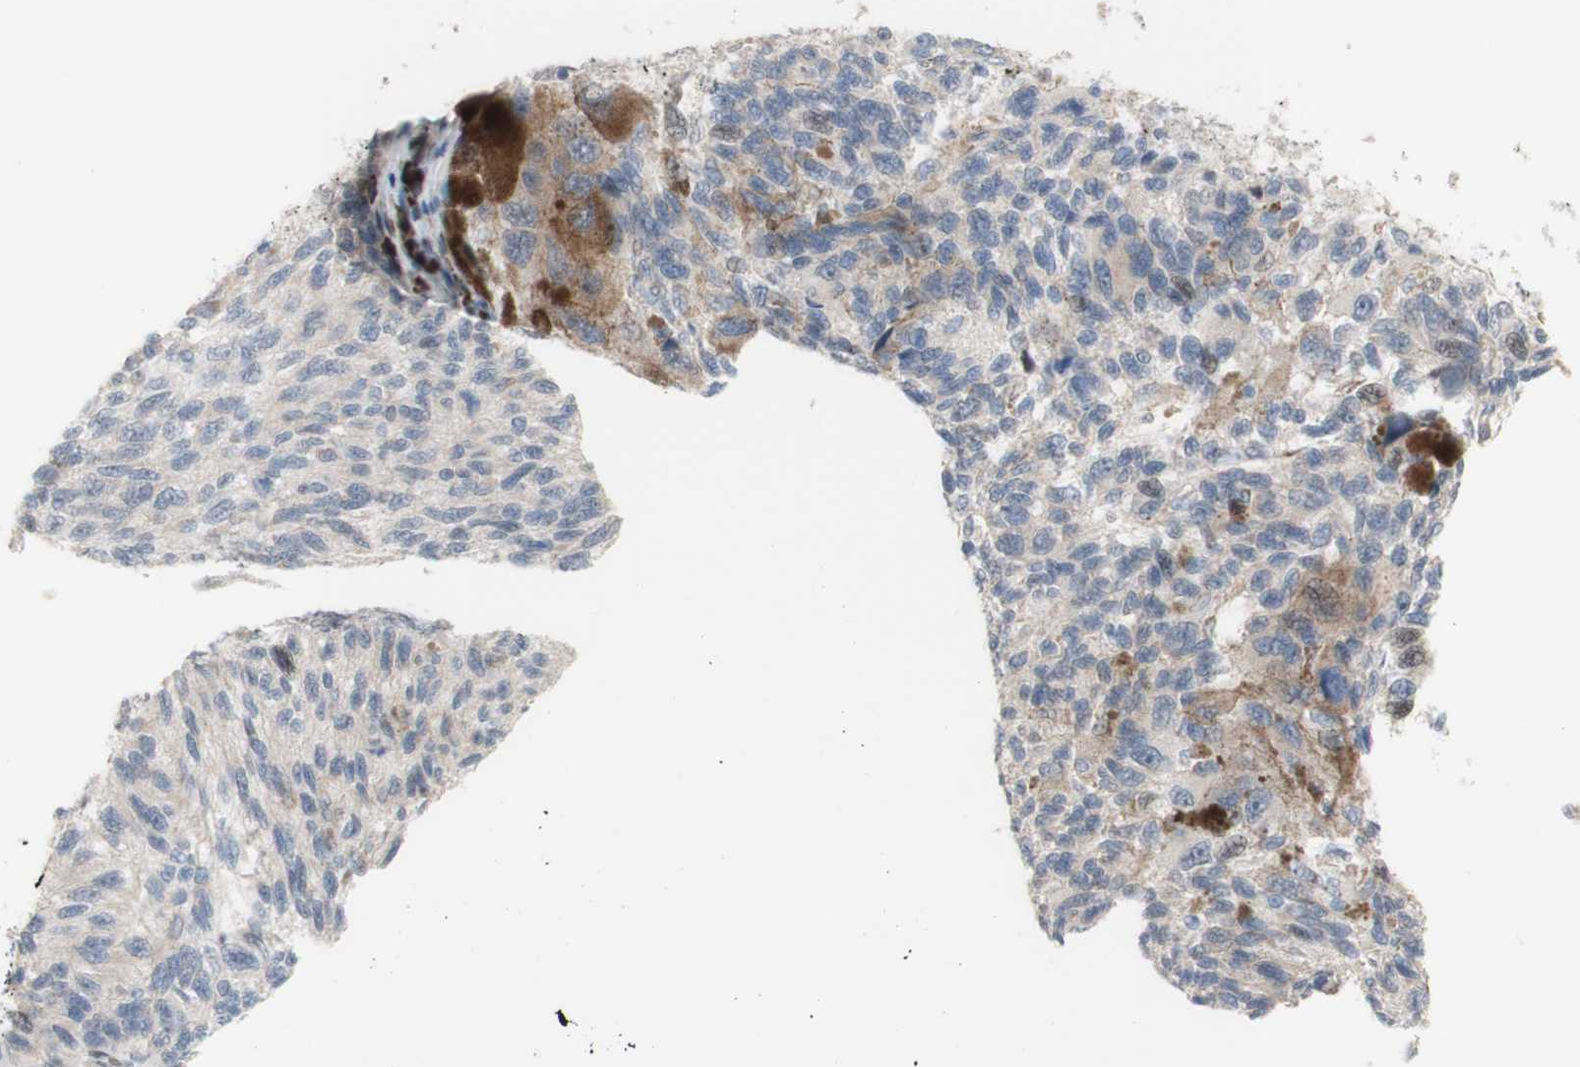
{"staining": {"intensity": "strong", "quantity": "<25%", "location": "cytoplasmic/membranous"}, "tissue": "melanoma", "cell_type": "Tumor cells", "image_type": "cancer", "snomed": [{"axis": "morphology", "description": "Malignant melanoma, NOS"}, {"axis": "topography", "description": "Skin"}], "caption": "Brown immunohistochemical staining in human melanoma demonstrates strong cytoplasmic/membranous staining in about <25% of tumor cells. (DAB (3,3'-diaminobenzidine) IHC, brown staining for protein, blue staining for nuclei).", "gene": "PHTF2", "patient": {"sex": "female", "age": 73}}